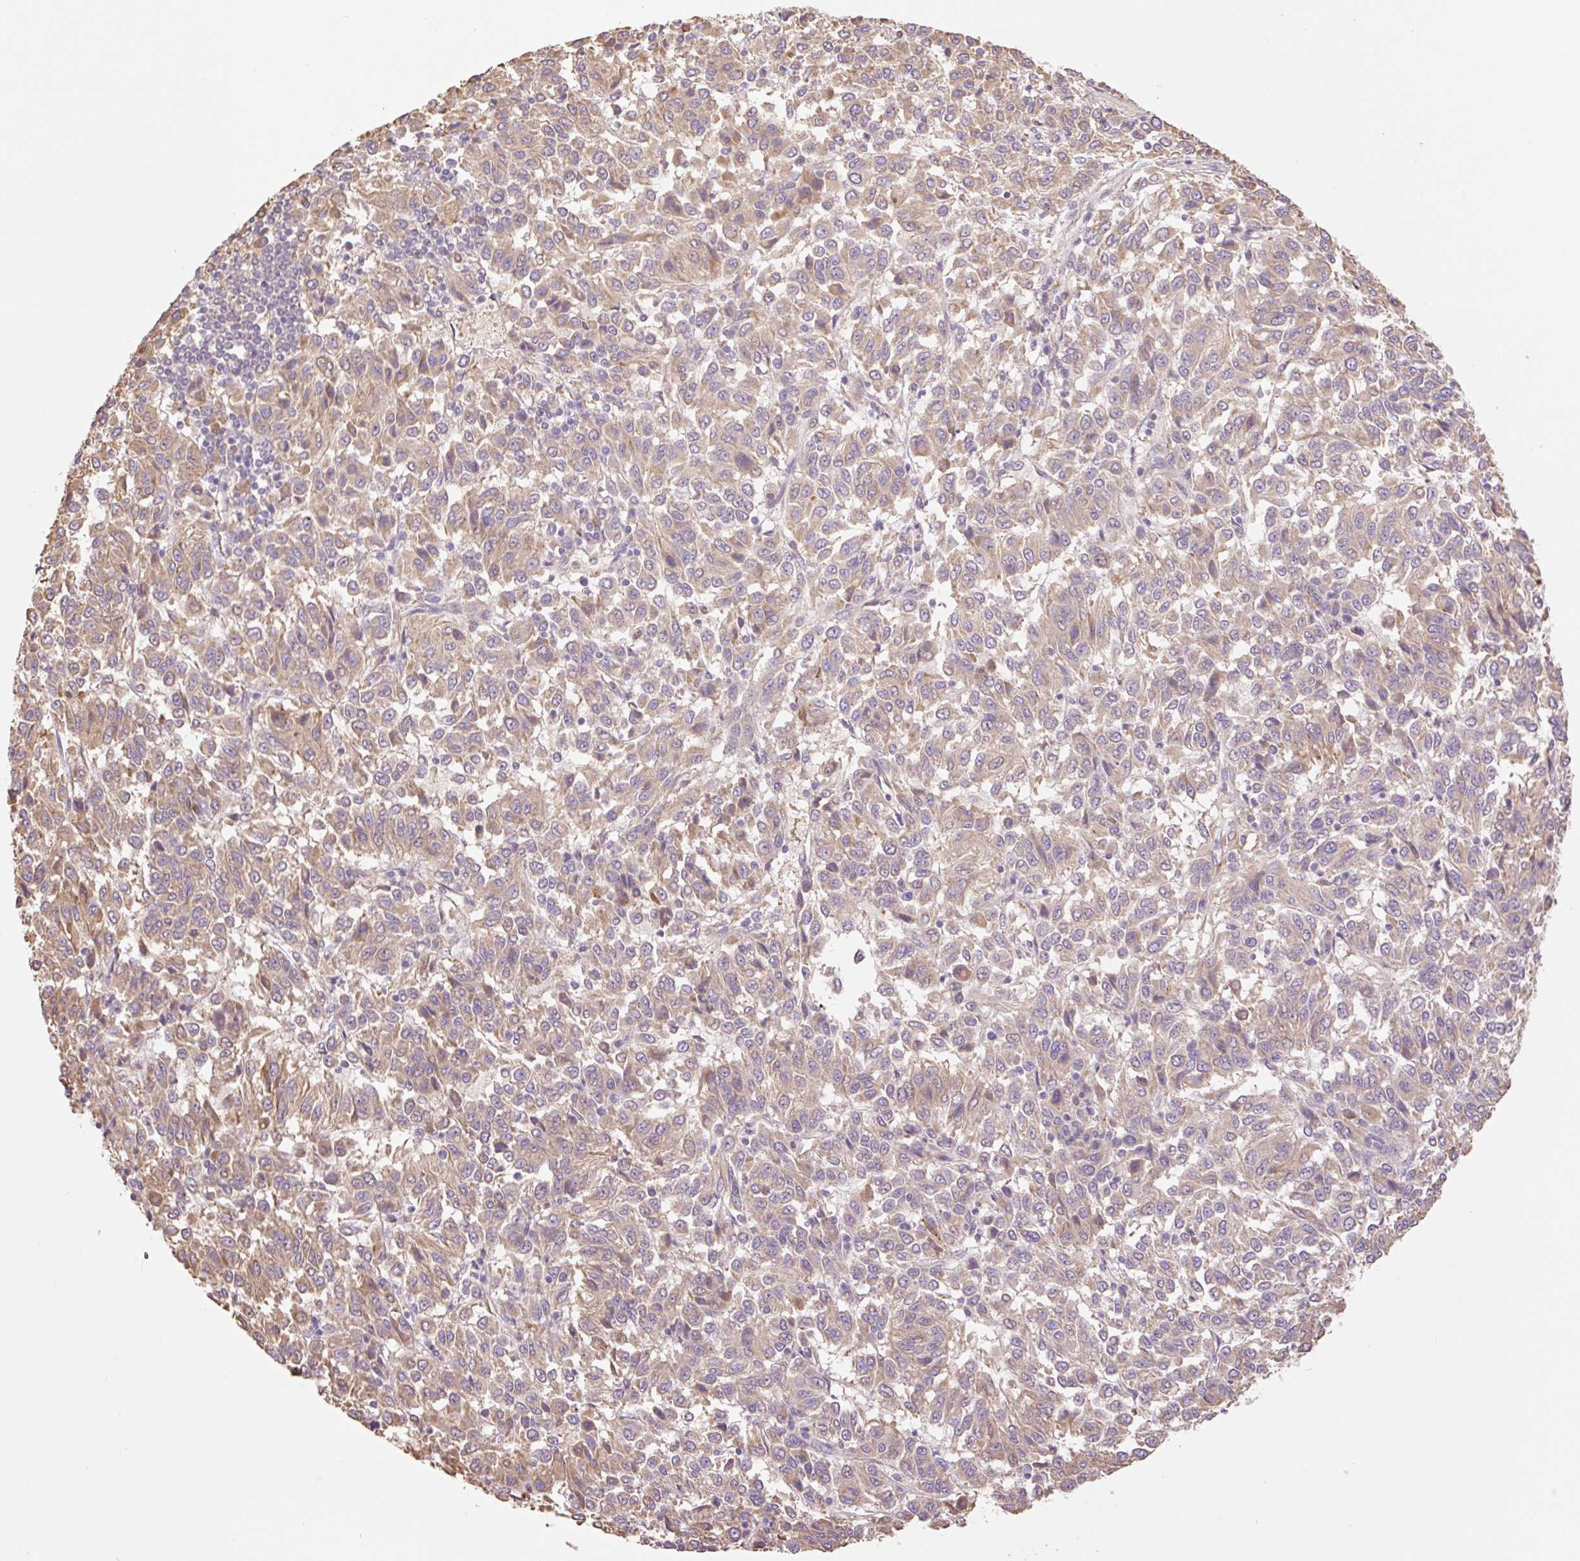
{"staining": {"intensity": "weak", "quantity": ">75%", "location": "cytoplasmic/membranous"}, "tissue": "melanoma", "cell_type": "Tumor cells", "image_type": "cancer", "snomed": [{"axis": "morphology", "description": "Malignant melanoma, Metastatic site"}, {"axis": "topography", "description": "Lung"}], "caption": "This is an image of IHC staining of melanoma, which shows weak positivity in the cytoplasmic/membranous of tumor cells.", "gene": "DESI1", "patient": {"sex": "male", "age": 64}}